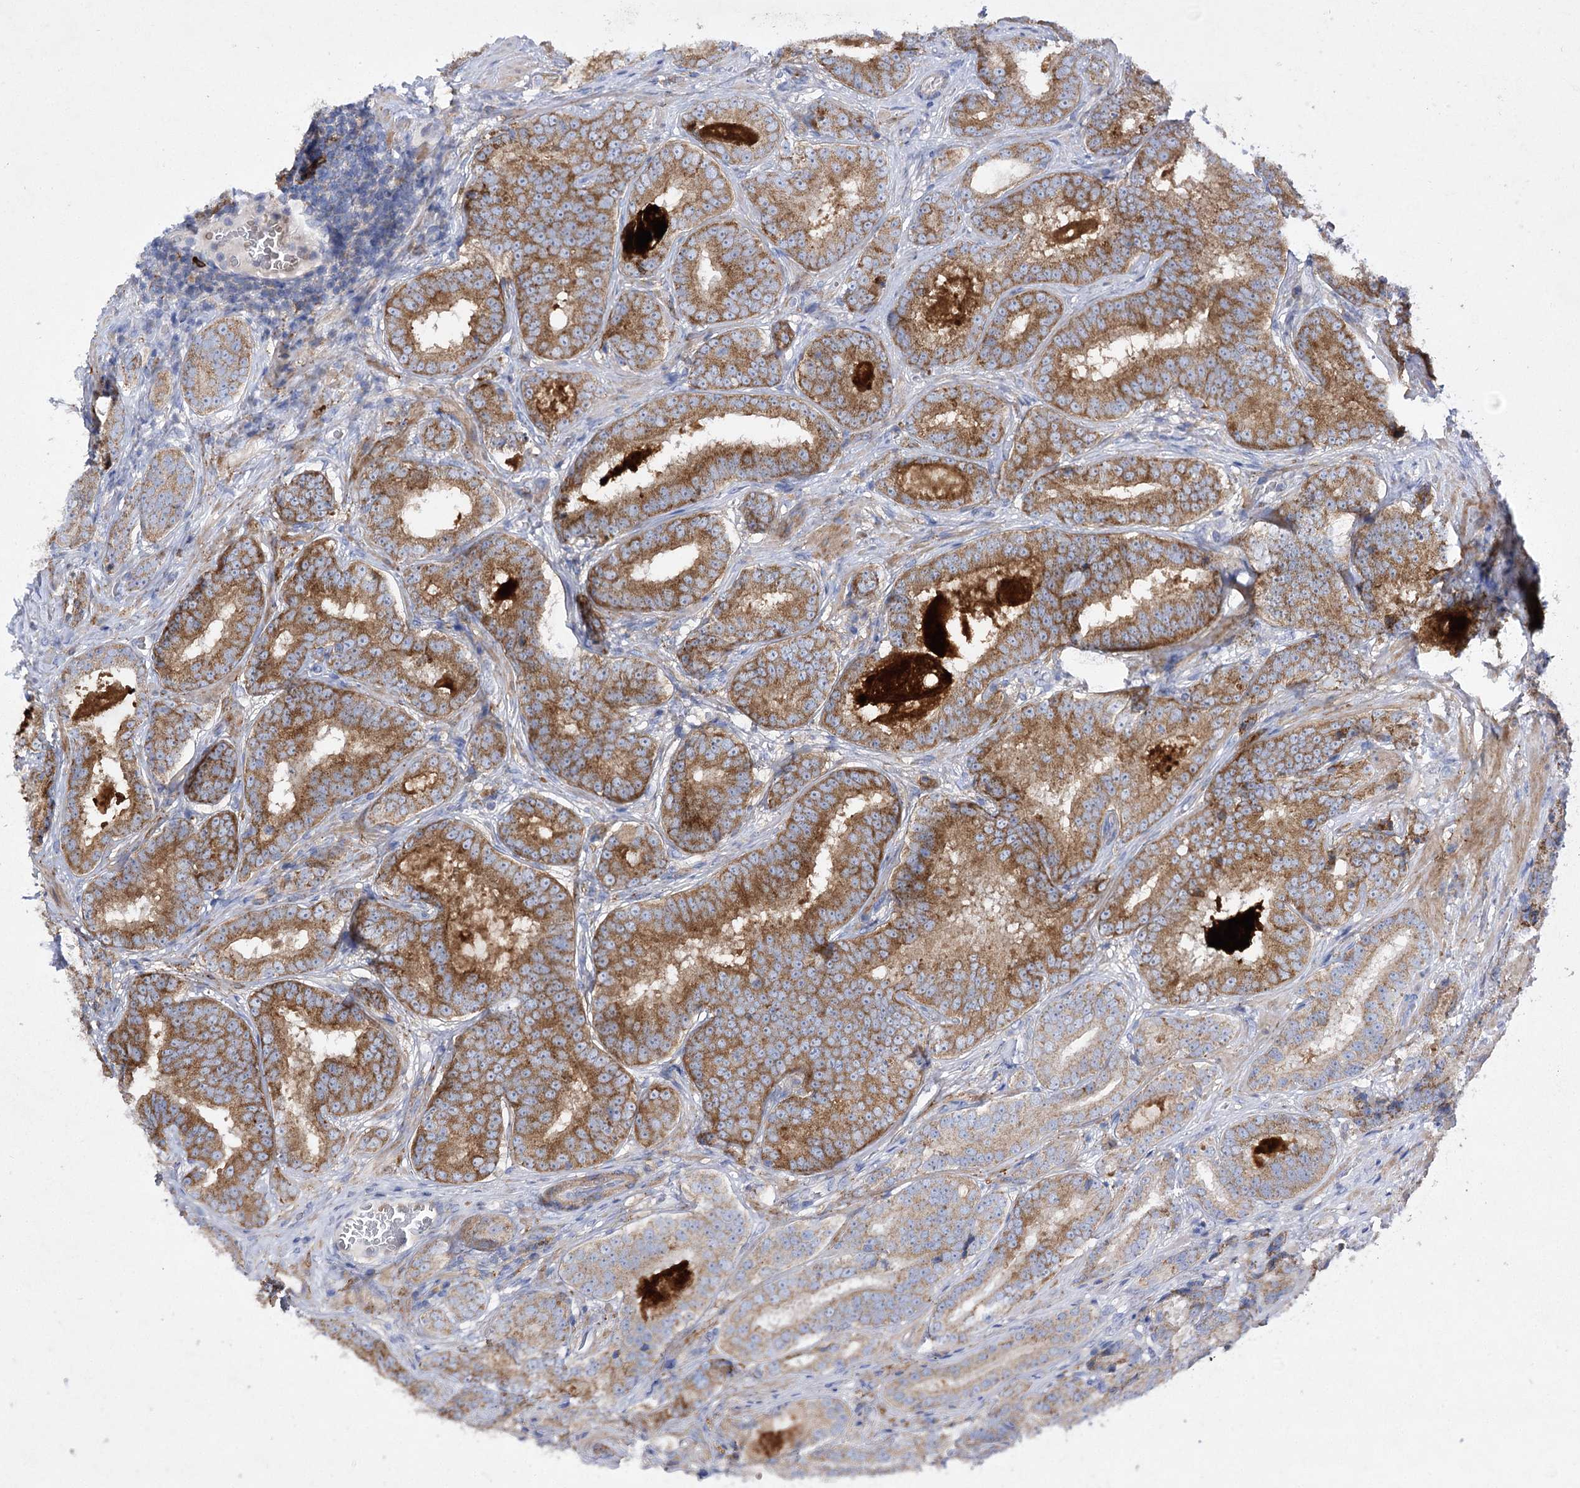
{"staining": {"intensity": "strong", "quantity": ">75%", "location": "cytoplasmic/membranous"}, "tissue": "prostate cancer", "cell_type": "Tumor cells", "image_type": "cancer", "snomed": [{"axis": "morphology", "description": "Adenocarcinoma, High grade"}, {"axis": "topography", "description": "Prostate"}], "caption": "This histopathology image exhibits immunohistochemistry (IHC) staining of prostate cancer, with high strong cytoplasmic/membranous expression in about >75% of tumor cells.", "gene": "COX15", "patient": {"sex": "male", "age": 57}}